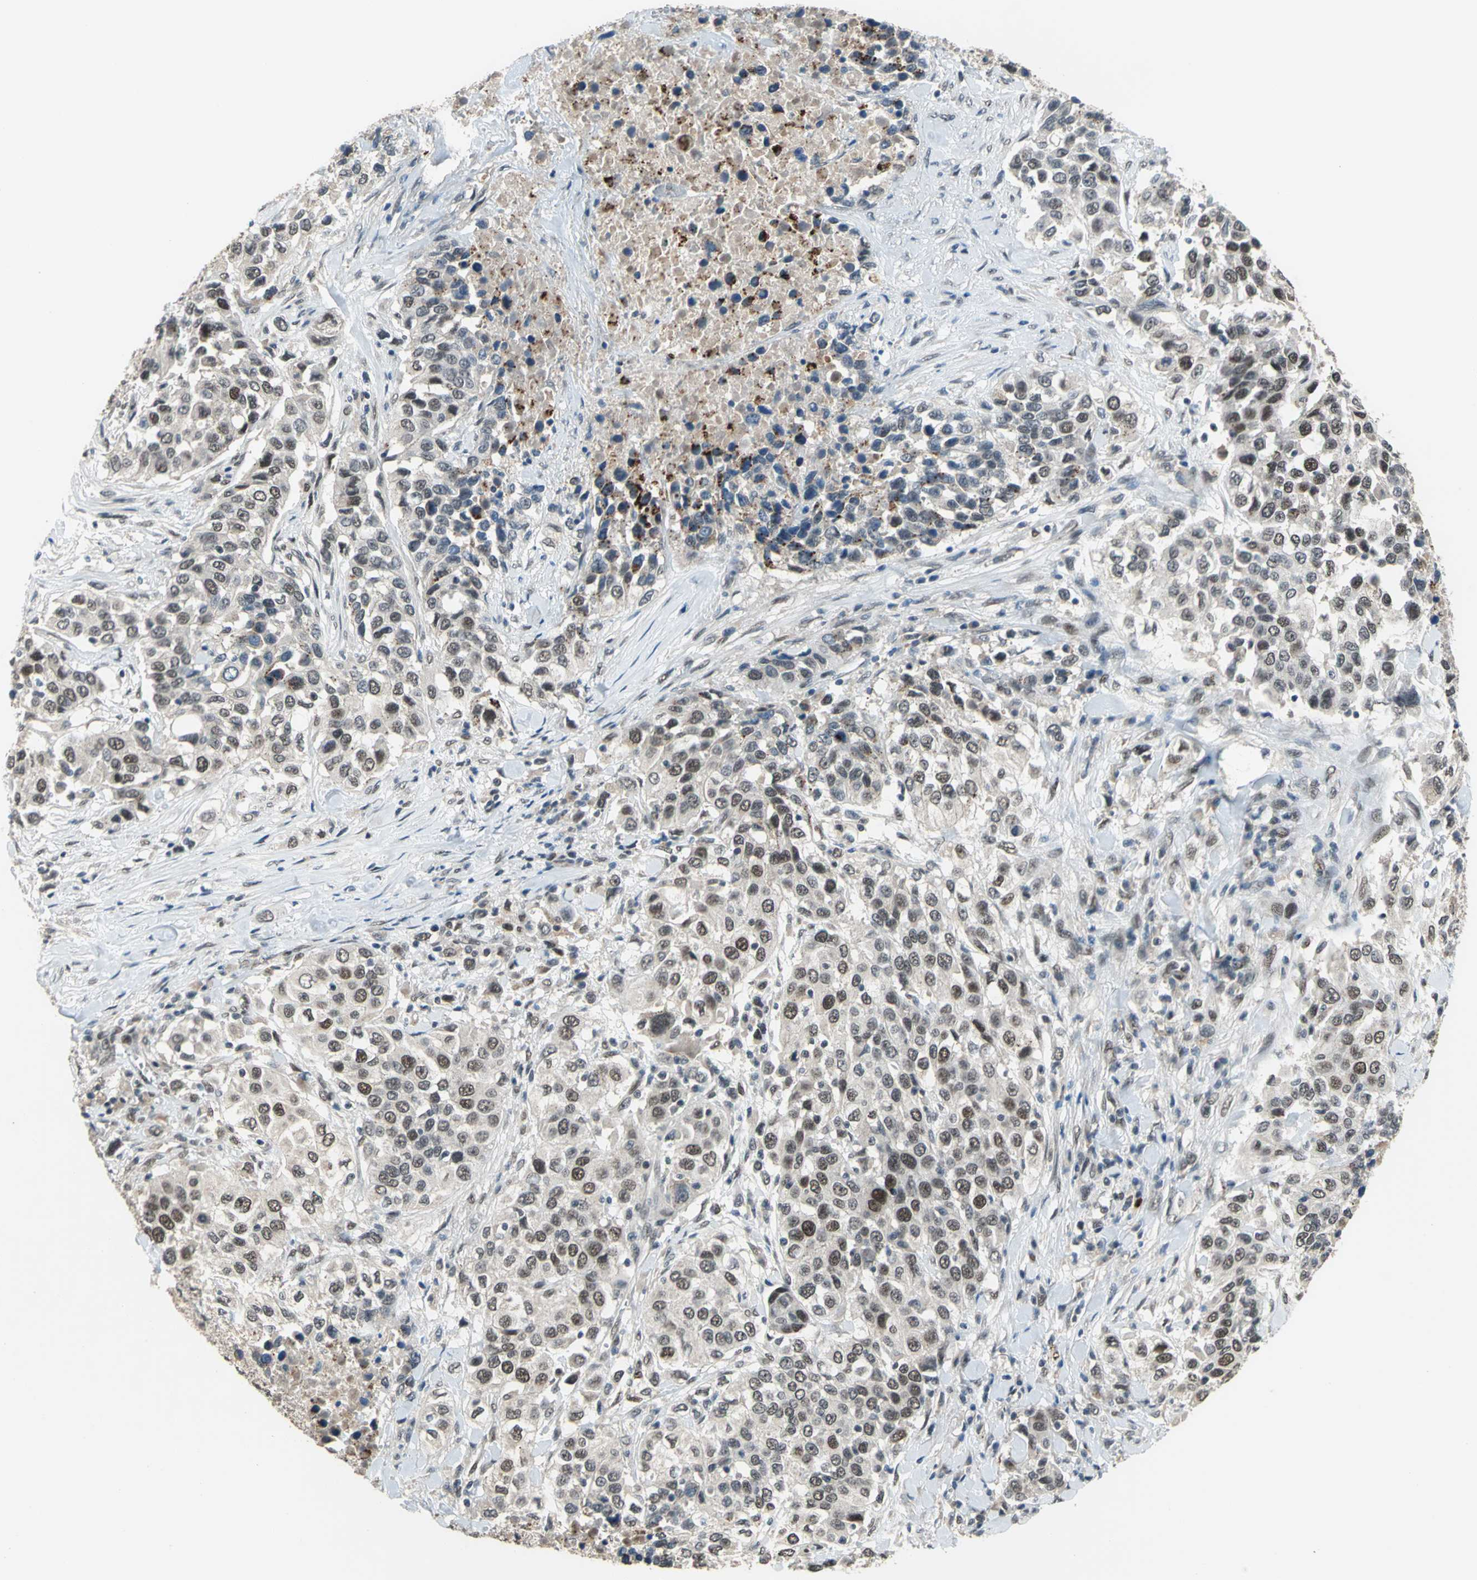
{"staining": {"intensity": "moderate", "quantity": "25%-75%", "location": "nuclear"}, "tissue": "urothelial cancer", "cell_type": "Tumor cells", "image_type": "cancer", "snomed": [{"axis": "morphology", "description": "Urothelial carcinoma, High grade"}, {"axis": "topography", "description": "Urinary bladder"}], "caption": "A micrograph of urothelial cancer stained for a protein shows moderate nuclear brown staining in tumor cells.", "gene": "ELF2", "patient": {"sex": "female", "age": 80}}